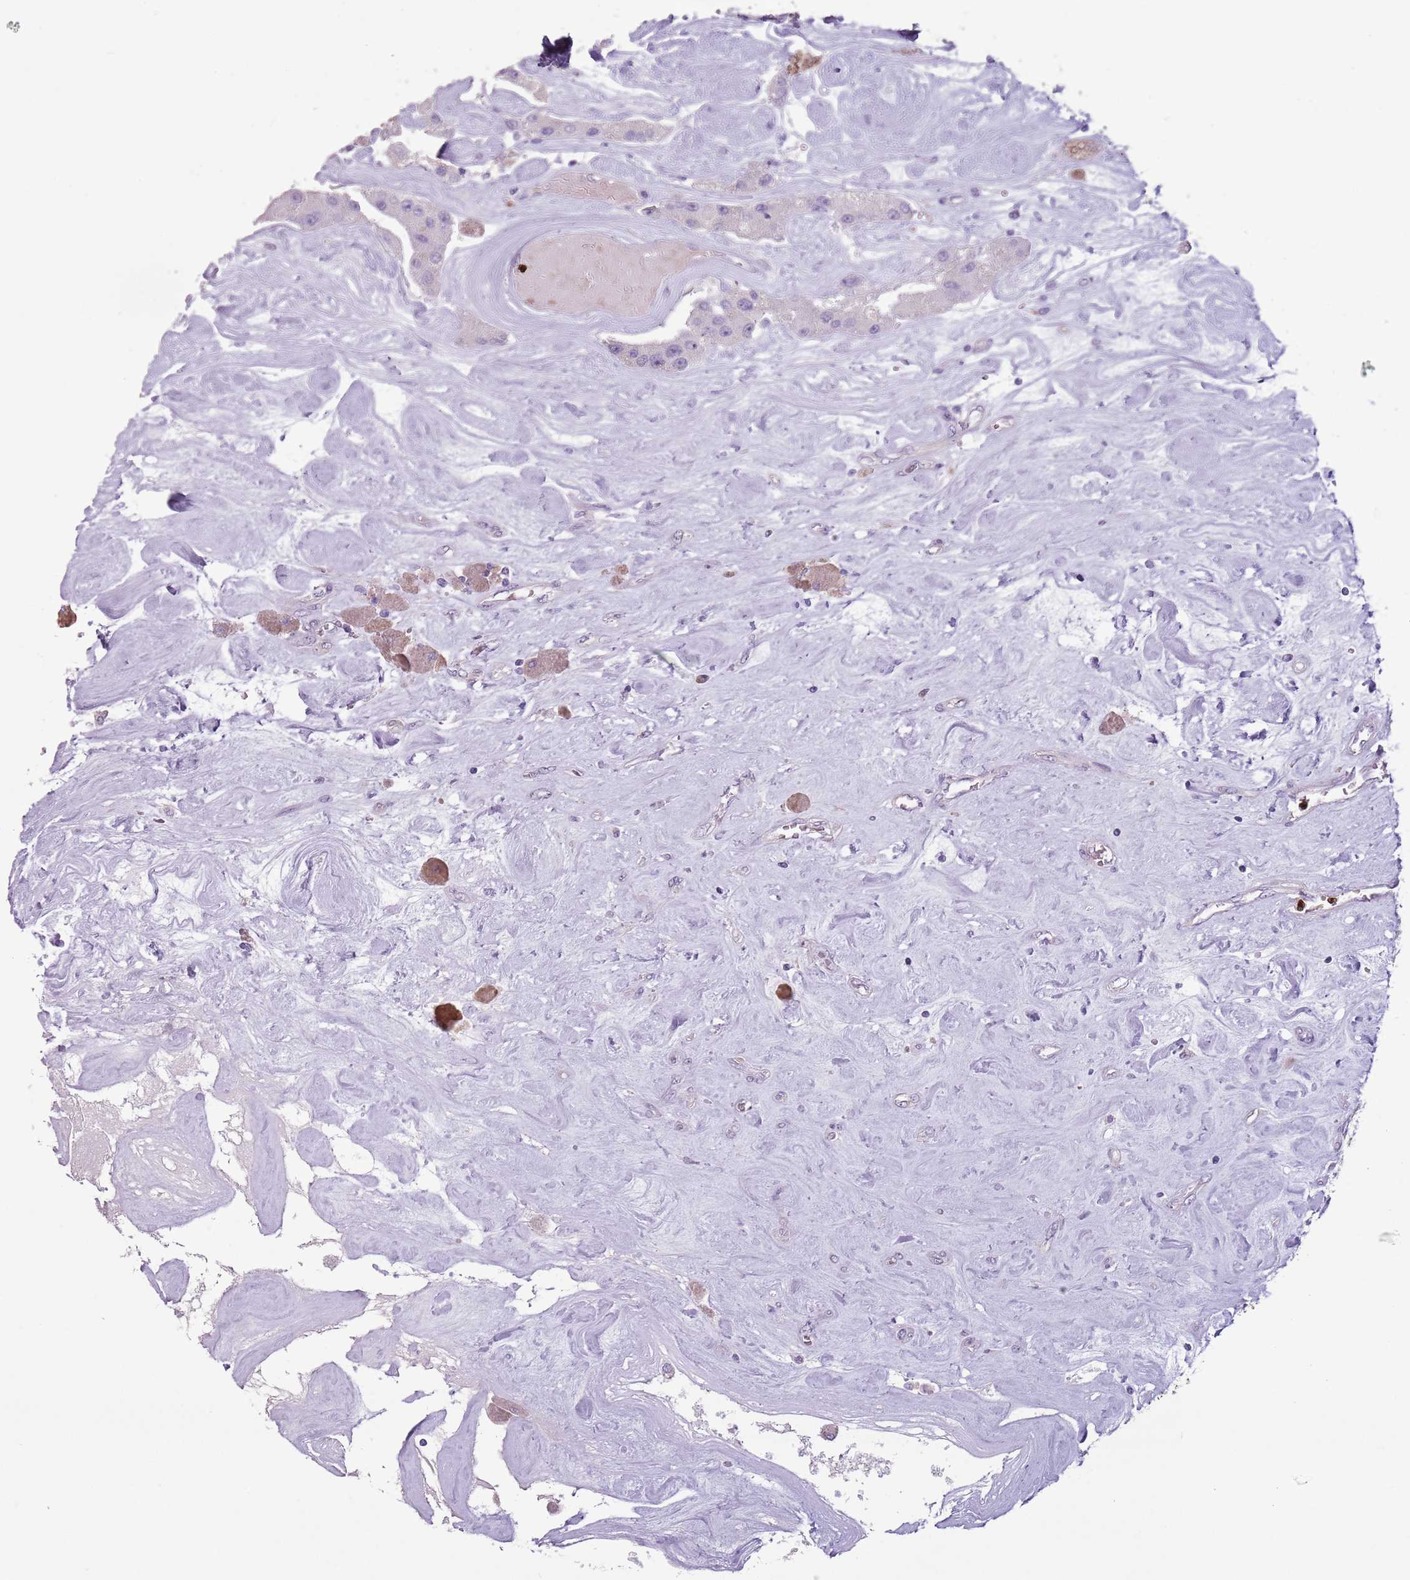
{"staining": {"intensity": "negative", "quantity": "none", "location": "none"}, "tissue": "carcinoid", "cell_type": "Tumor cells", "image_type": "cancer", "snomed": [{"axis": "morphology", "description": "Carcinoid, malignant, NOS"}, {"axis": "topography", "description": "Pancreas"}], "caption": "A high-resolution photomicrograph shows immunohistochemistry staining of carcinoid (malignant), which reveals no significant staining in tumor cells. The staining is performed using DAB (3,3'-diaminobenzidine) brown chromogen with nuclei counter-stained in using hematoxylin.", "gene": "CELF6", "patient": {"sex": "male", "age": 41}}